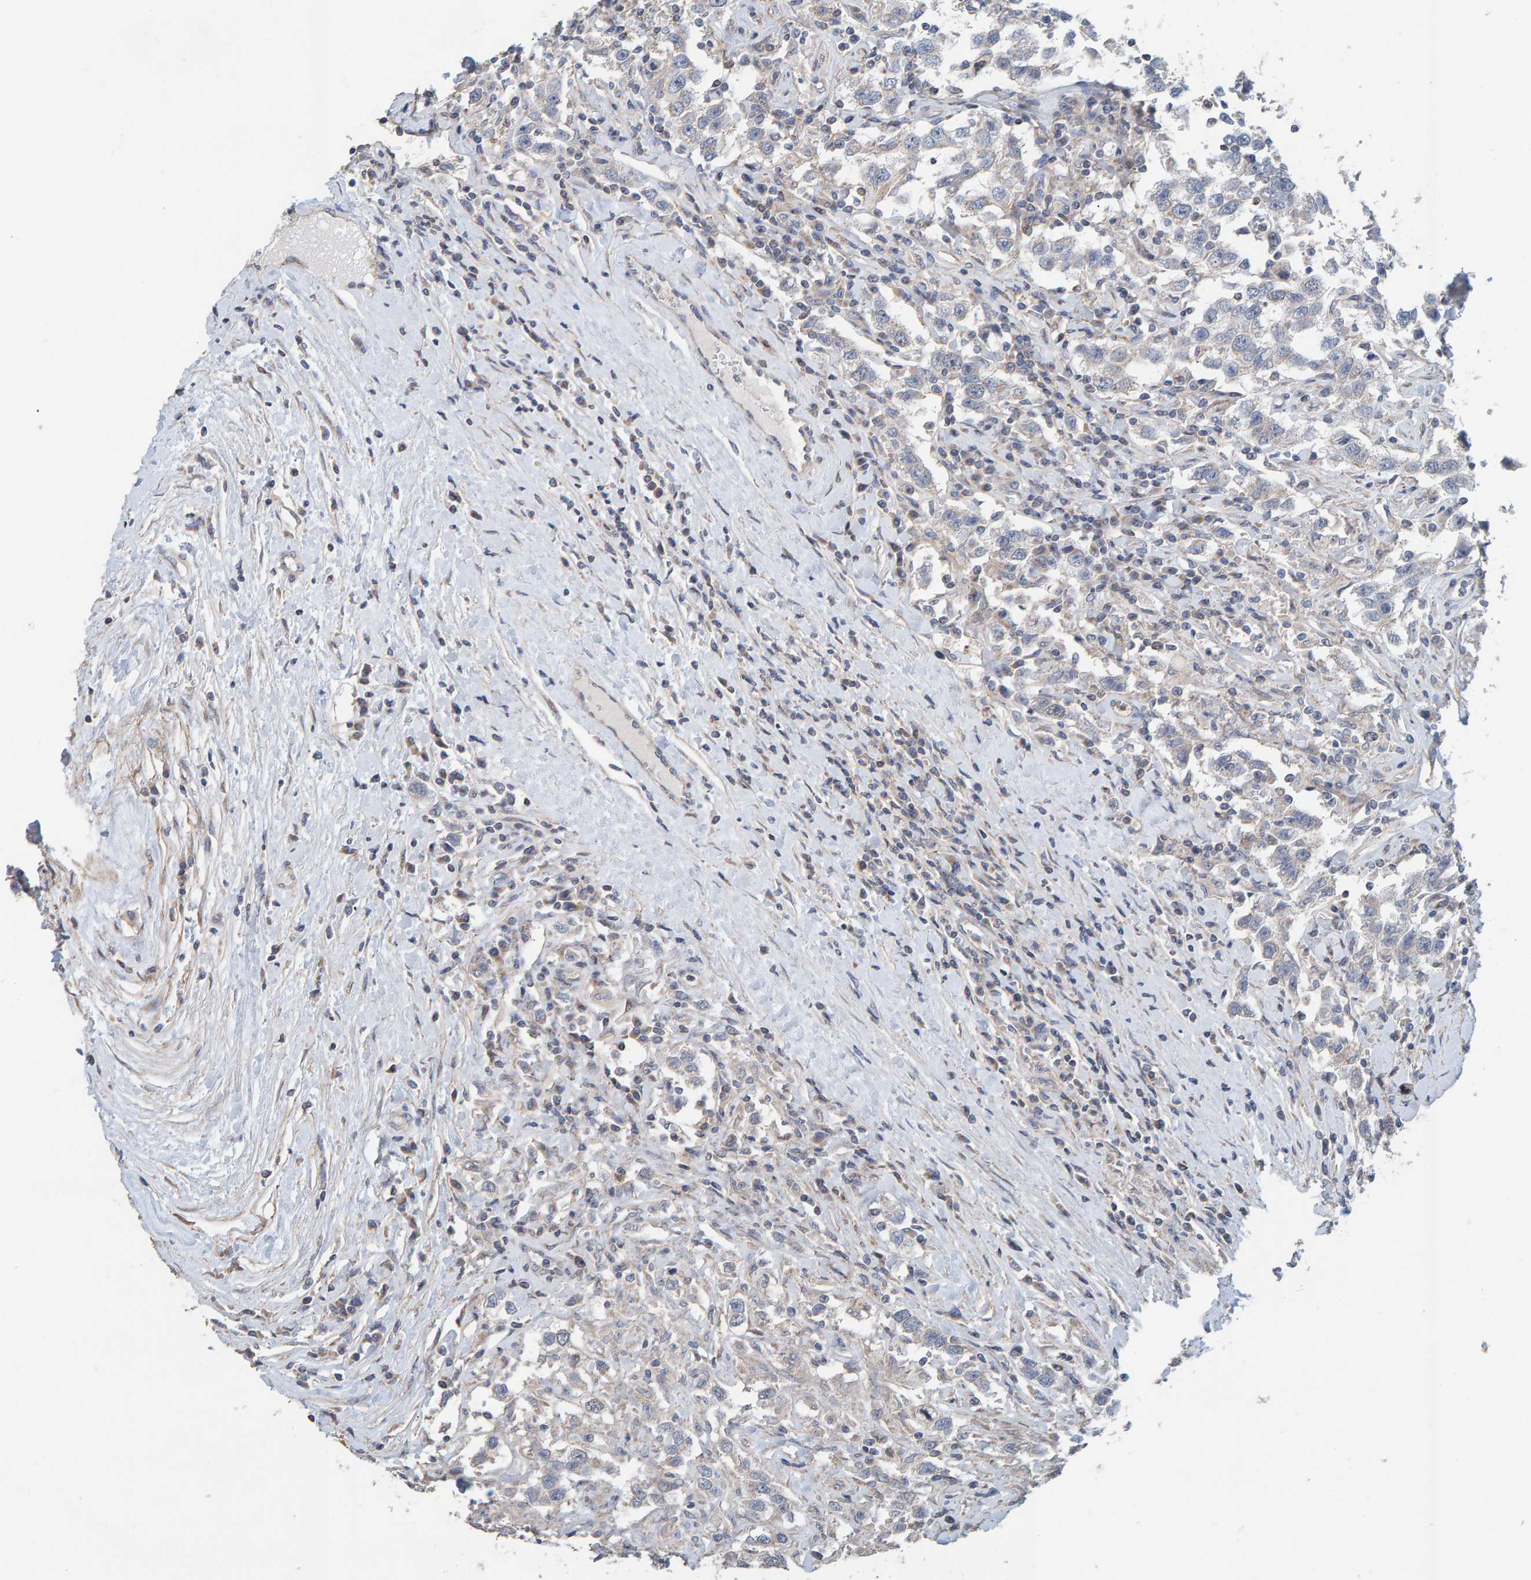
{"staining": {"intensity": "negative", "quantity": "none", "location": "none"}, "tissue": "testis cancer", "cell_type": "Tumor cells", "image_type": "cancer", "snomed": [{"axis": "morphology", "description": "Seminoma, NOS"}, {"axis": "topography", "description": "Testis"}], "caption": "Immunohistochemistry image of neoplastic tissue: human seminoma (testis) stained with DAB (3,3'-diaminobenzidine) reveals no significant protein positivity in tumor cells.", "gene": "RGP1", "patient": {"sex": "male", "age": 41}}